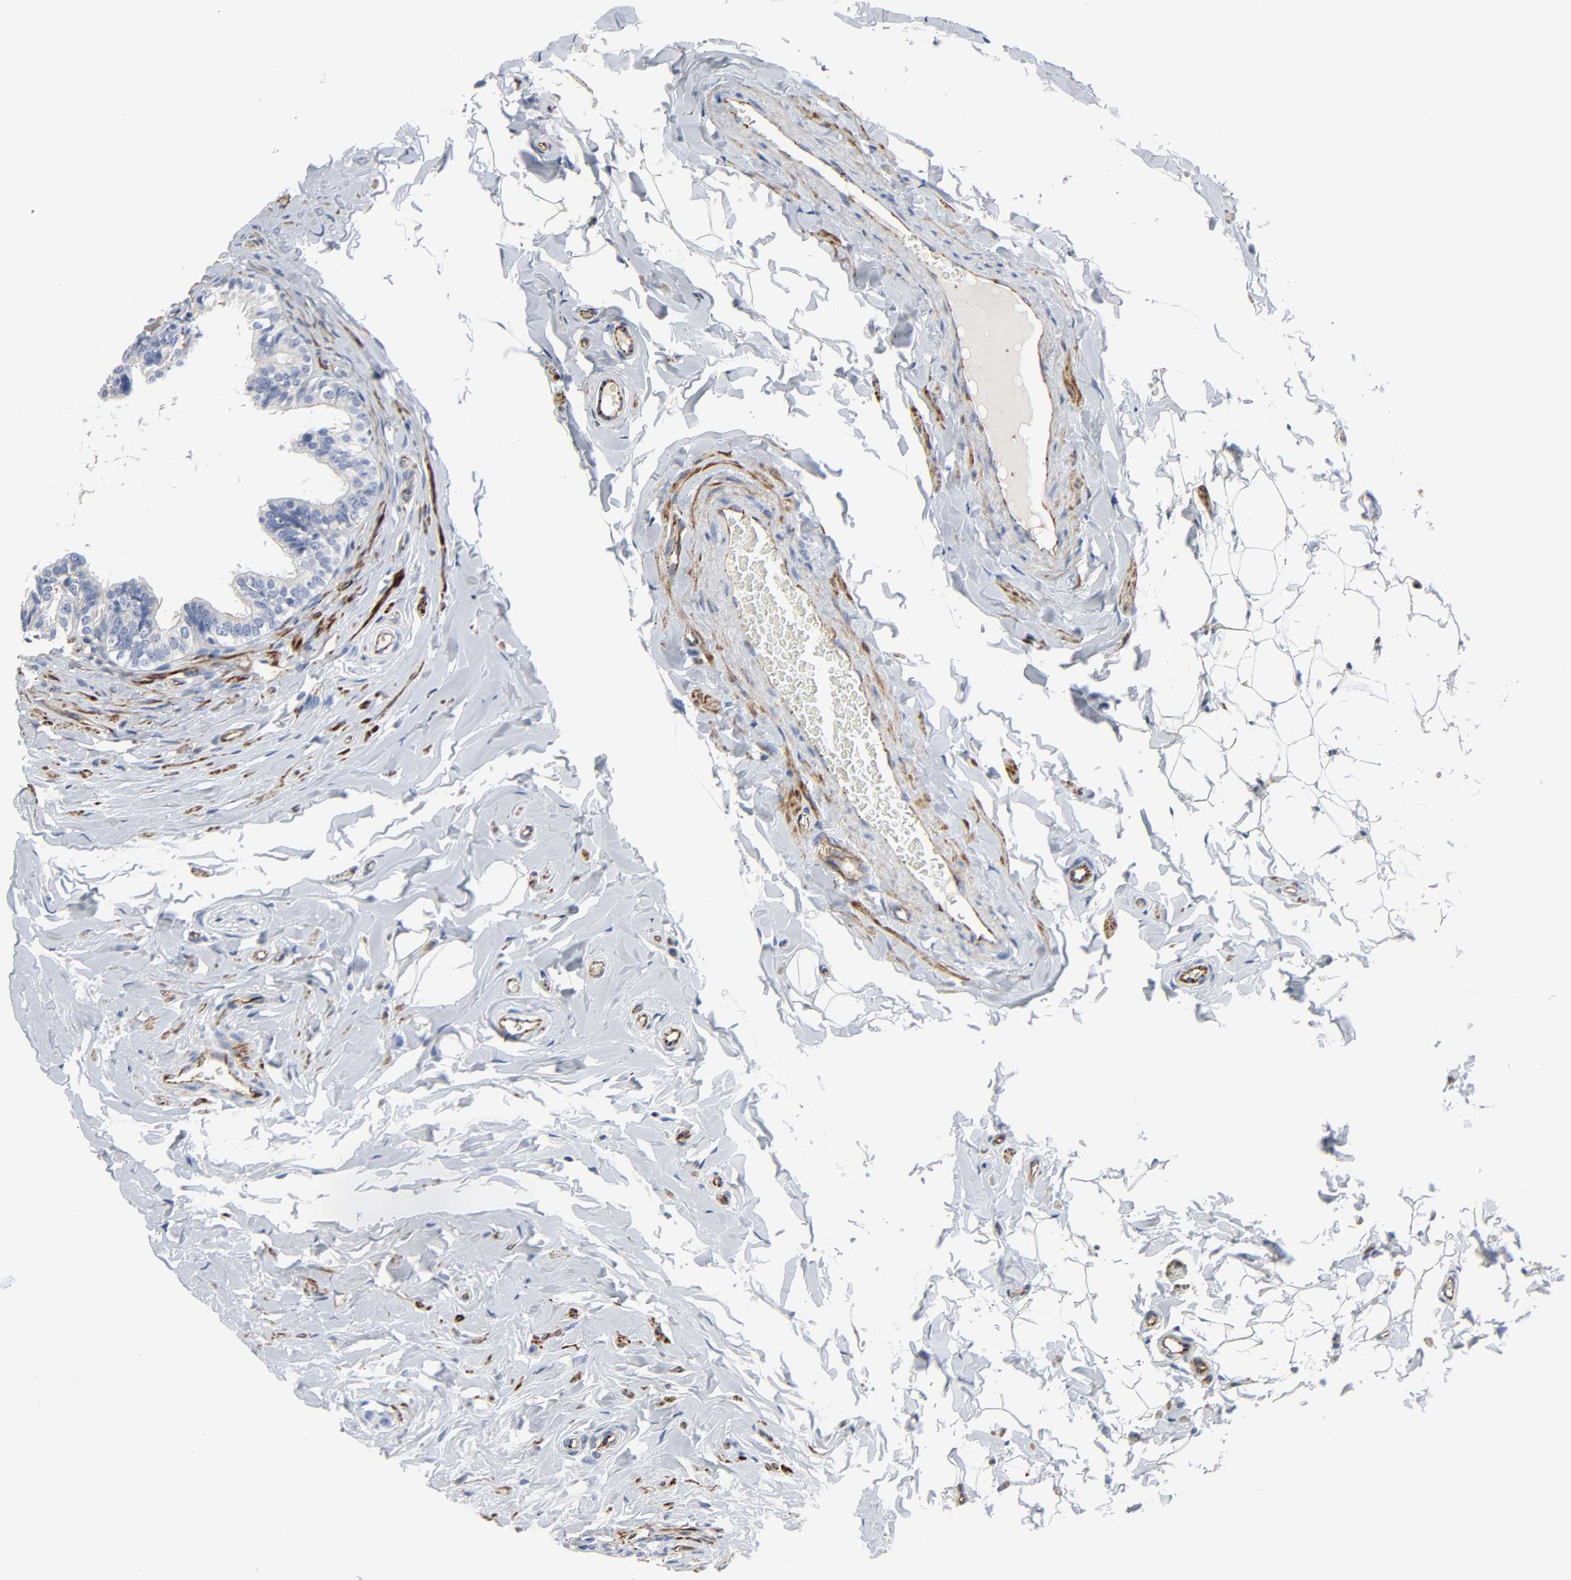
{"staining": {"intensity": "weak", "quantity": "<25%", "location": "cytoplasmic/membranous"}, "tissue": "epididymis", "cell_type": "Glandular cells", "image_type": "normal", "snomed": [{"axis": "morphology", "description": "Normal tissue, NOS"}, {"axis": "topography", "description": "Epididymis"}], "caption": "High power microscopy image of an immunohistochemistry (IHC) histopathology image of normal epididymis, revealing no significant staining in glandular cells.", "gene": "PECAM1", "patient": {"sex": "male", "age": 26}}